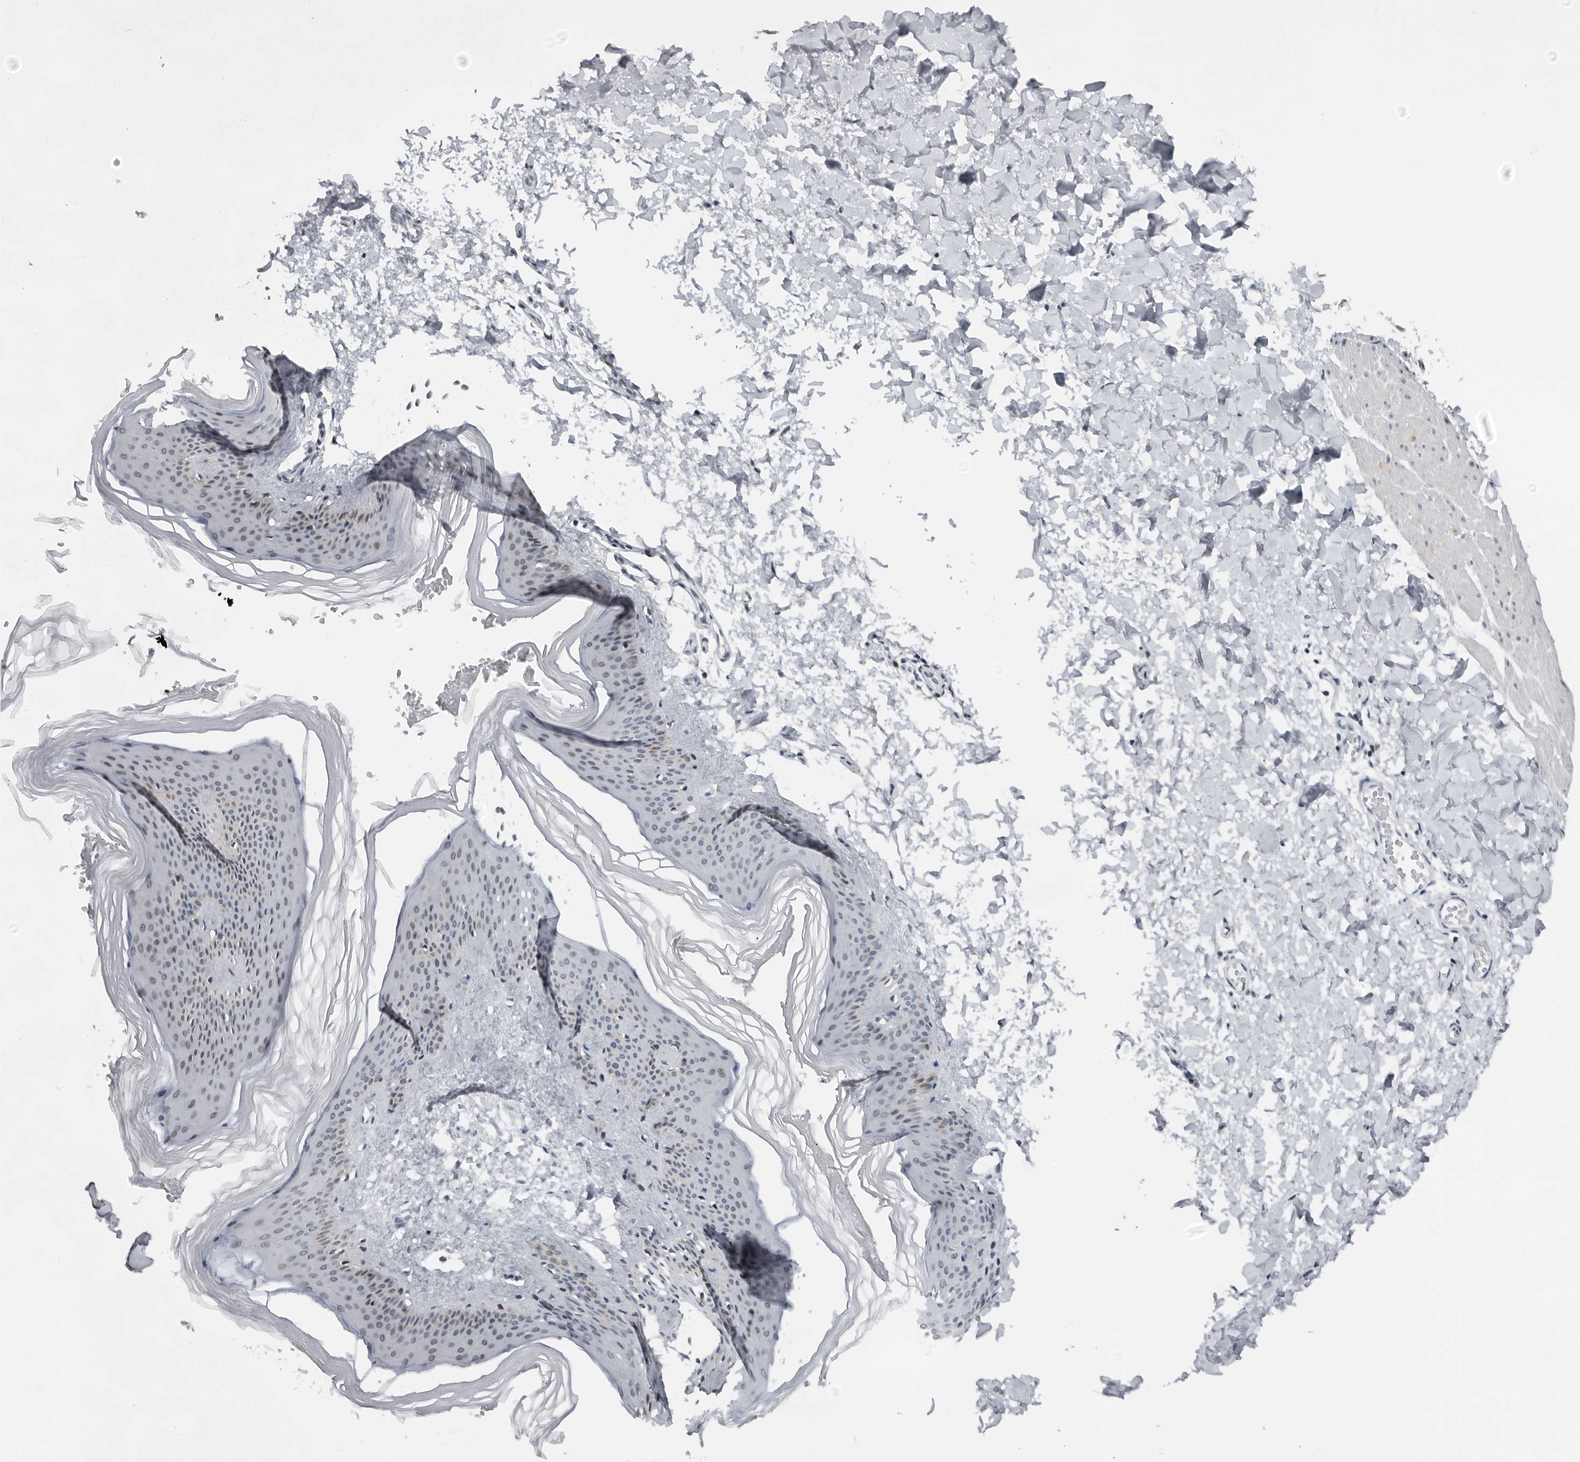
{"staining": {"intensity": "negative", "quantity": "none", "location": "none"}, "tissue": "skin", "cell_type": "Fibroblasts", "image_type": "normal", "snomed": [{"axis": "morphology", "description": "Normal tissue, NOS"}, {"axis": "topography", "description": "Skin"}], "caption": "Immunohistochemistry image of benign skin stained for a protein (brown), which shows no positivity in fibroblasts. (Stains: DAB IHC with hematoxylin counter stain, Microscopy: brightfield microscopy at high magnification).", "gene": "PPP1R42", "patient": {"sex": "female", "age": 27}}